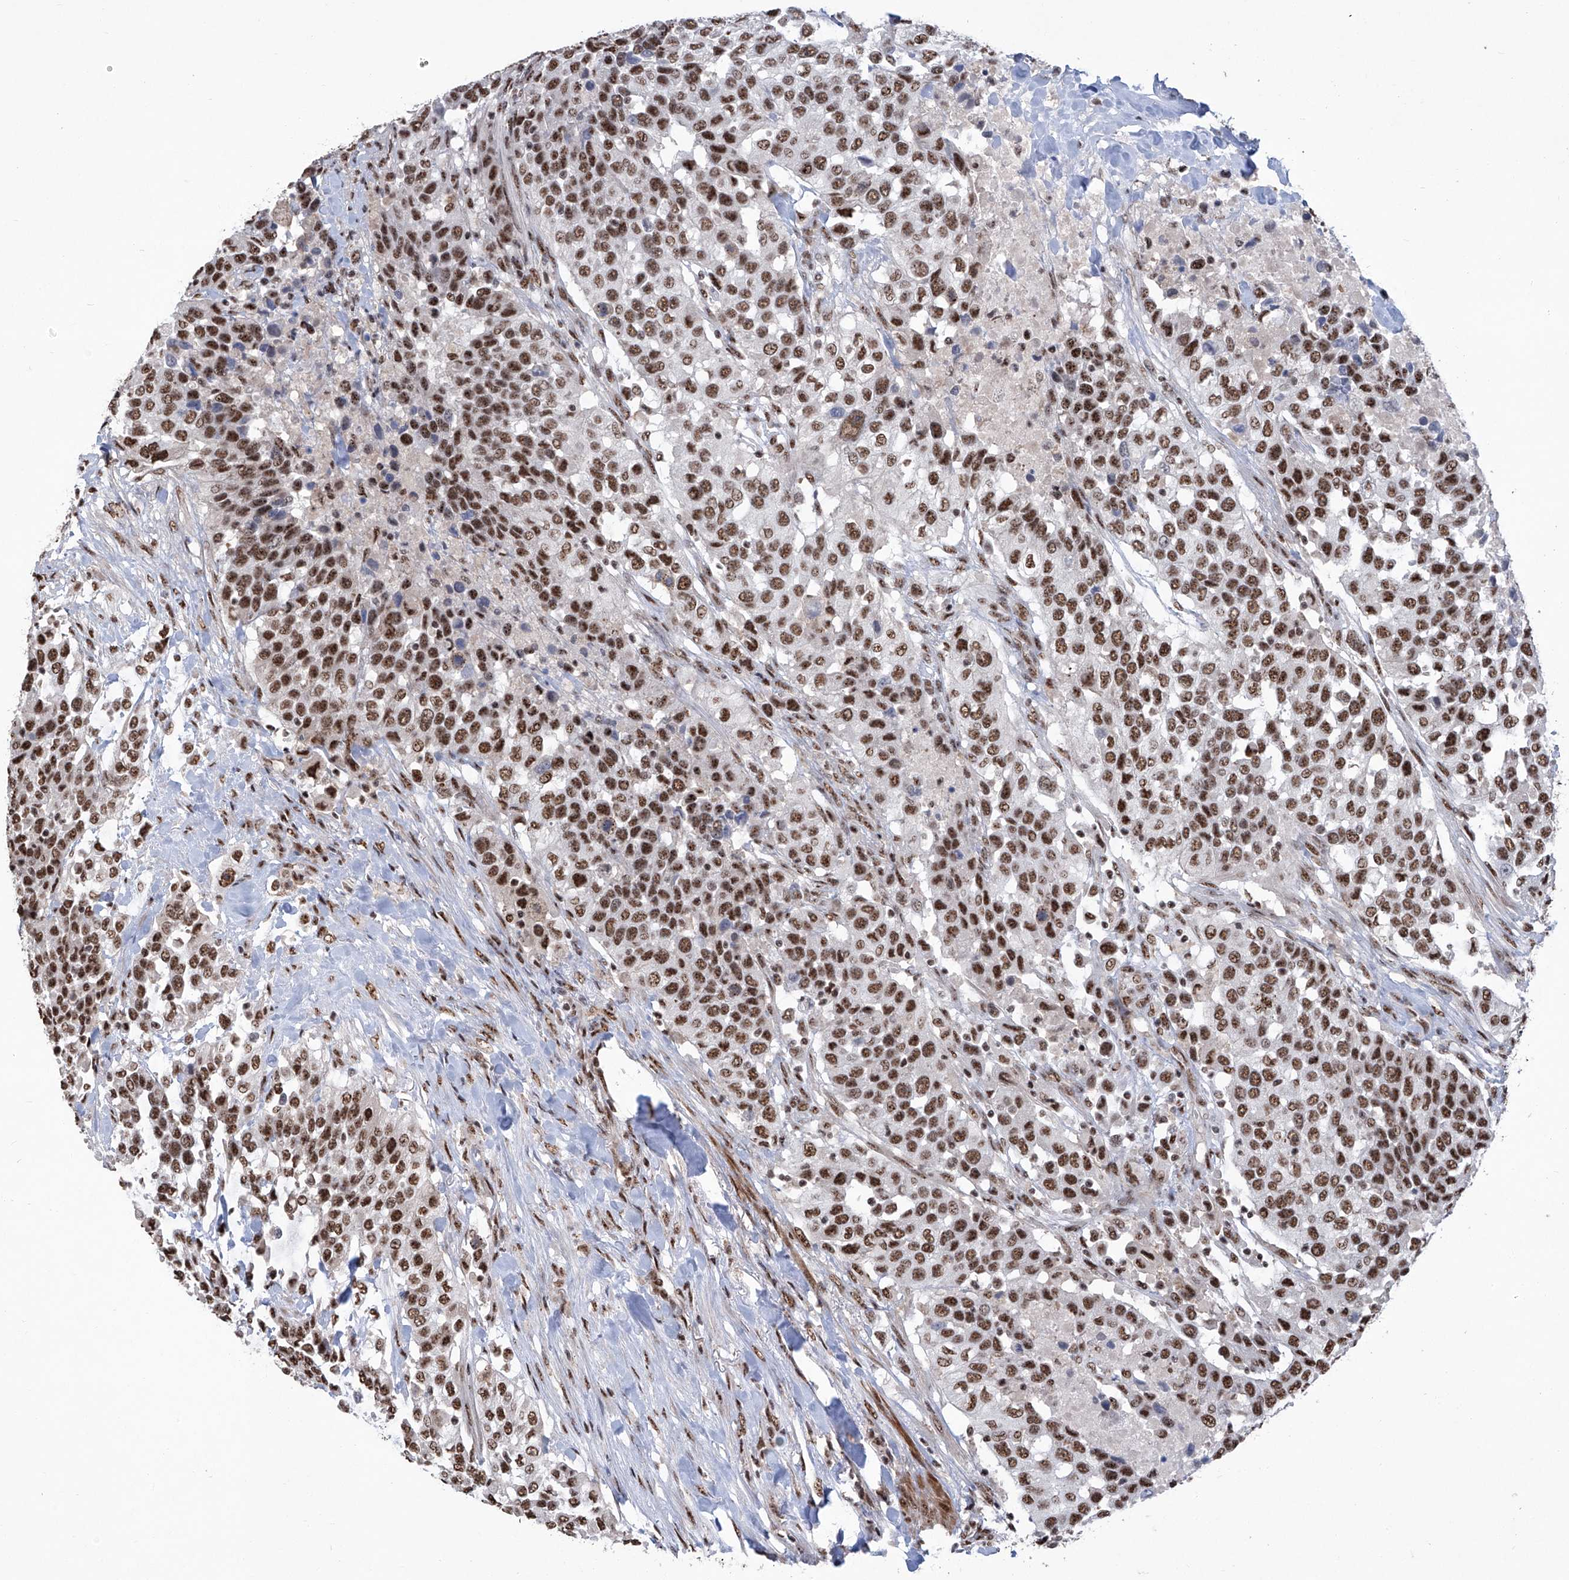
{"staining": {"intensity": "strong", "quantity": ">75%", "location": "nuclear"}, "tissue": "urothelial cancer", "cell_type": "Tumor cells", "image_type": "cancer", "snomed": [{"axis": "morphology", "description": "Urothelial carcinoma, High grade"}, {"axis": "topography", "description": "Urinary bladder"}], "caption": "DAB (3,3'-diaminobenzidine) immunohistochemical staining of human high-grade urothelial carcinoma displays strong nuclear protein staining in approximately >75% of tumor cells. (DAB IHC with brightfield microscopy, high magnification).", "gene": "FBXL4", "patient": {"sex": "female", "age": 80}}